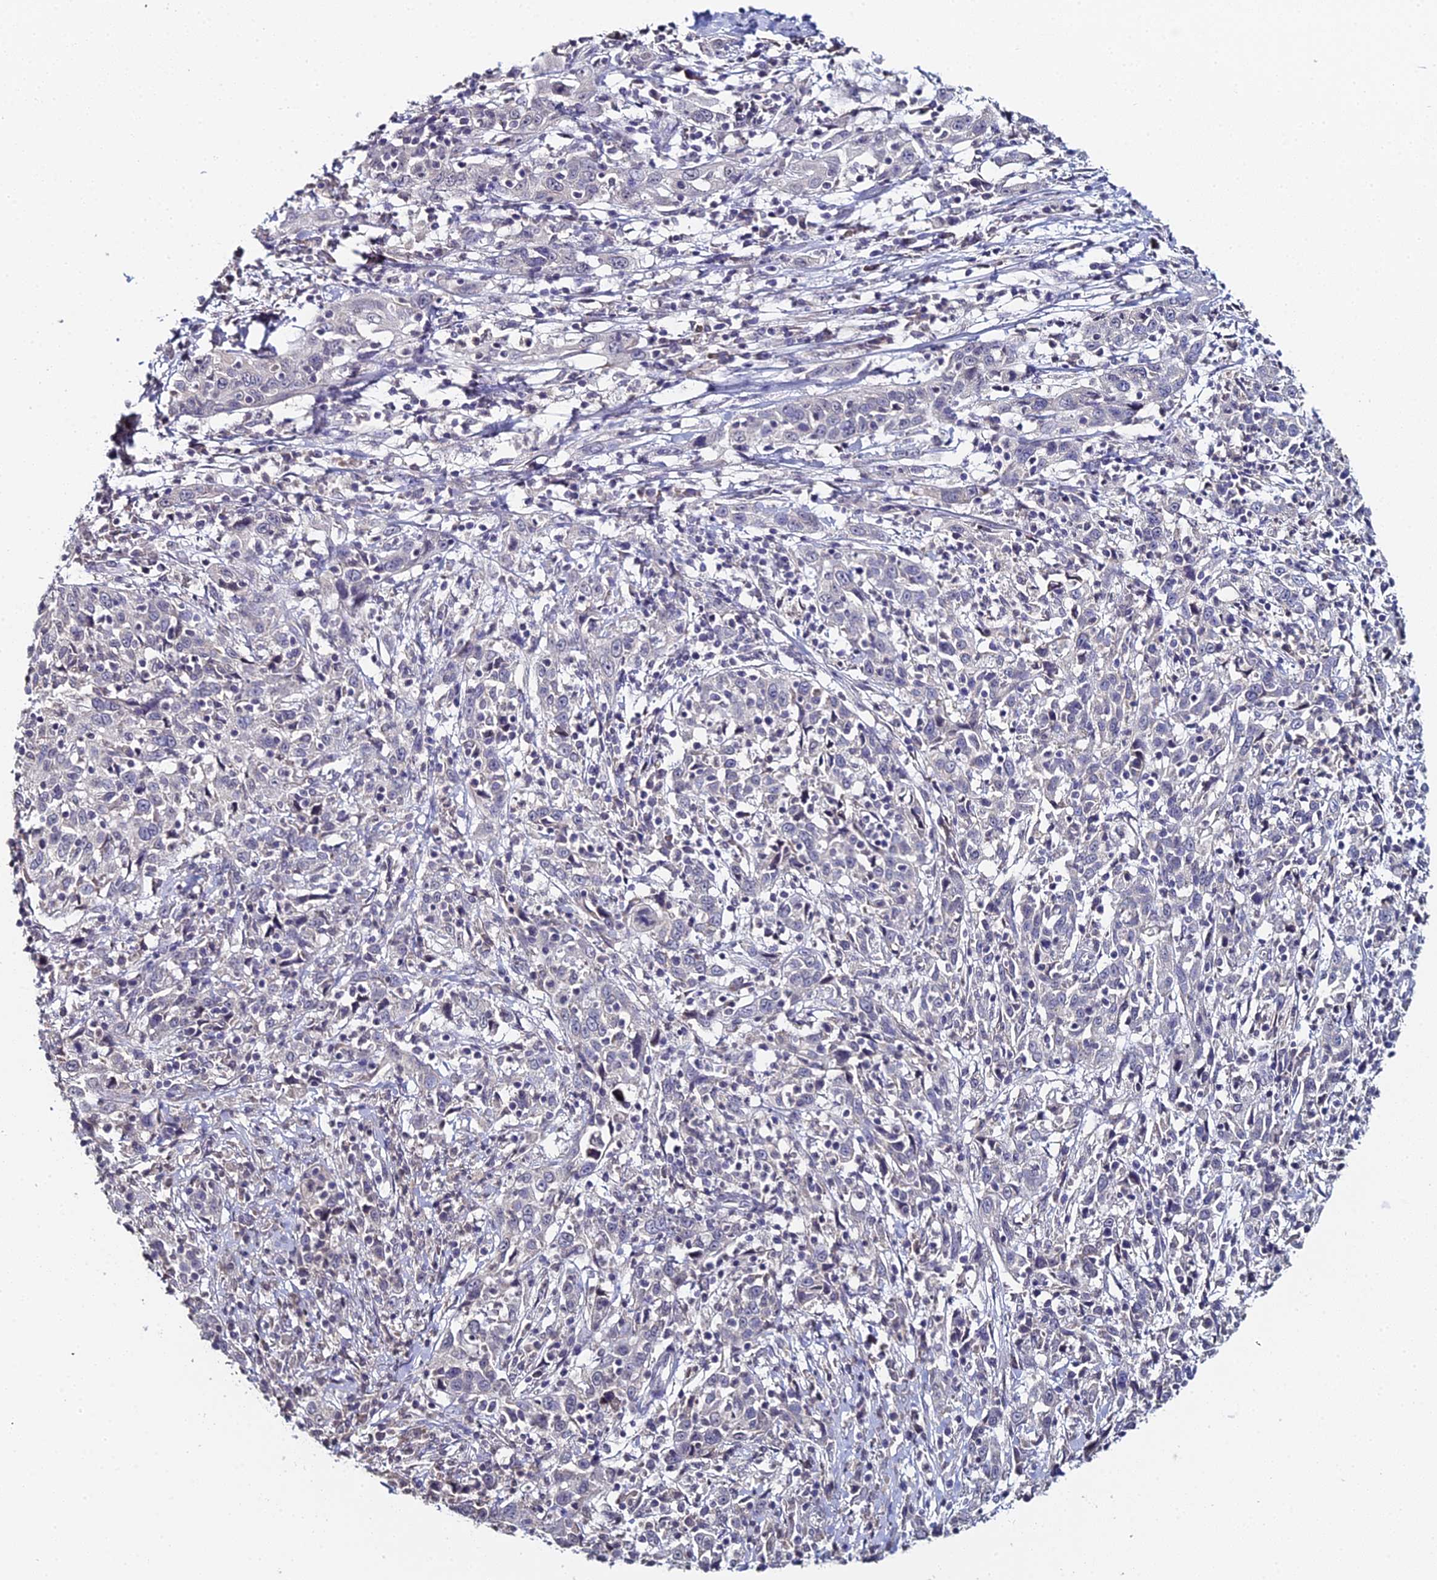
{"staining": {"intensity": "negative", "quantity": "none", "location": "none"}, "tissue": "cervical cancer", "cell_type": "Tumor cells", "image_type": "cancer", "snomed": [{"axis": "morphology", "description": "Squamous cell carcinoma, NOS"}, {"axis": "topography", "description": "Cervix"}], "caption": "A micrograph of human squamous cell carcinoma (cervical) is negative for staining in tumor cells.", "gene": "PRR22", "patient": {"sex": "female", "age": 46}}